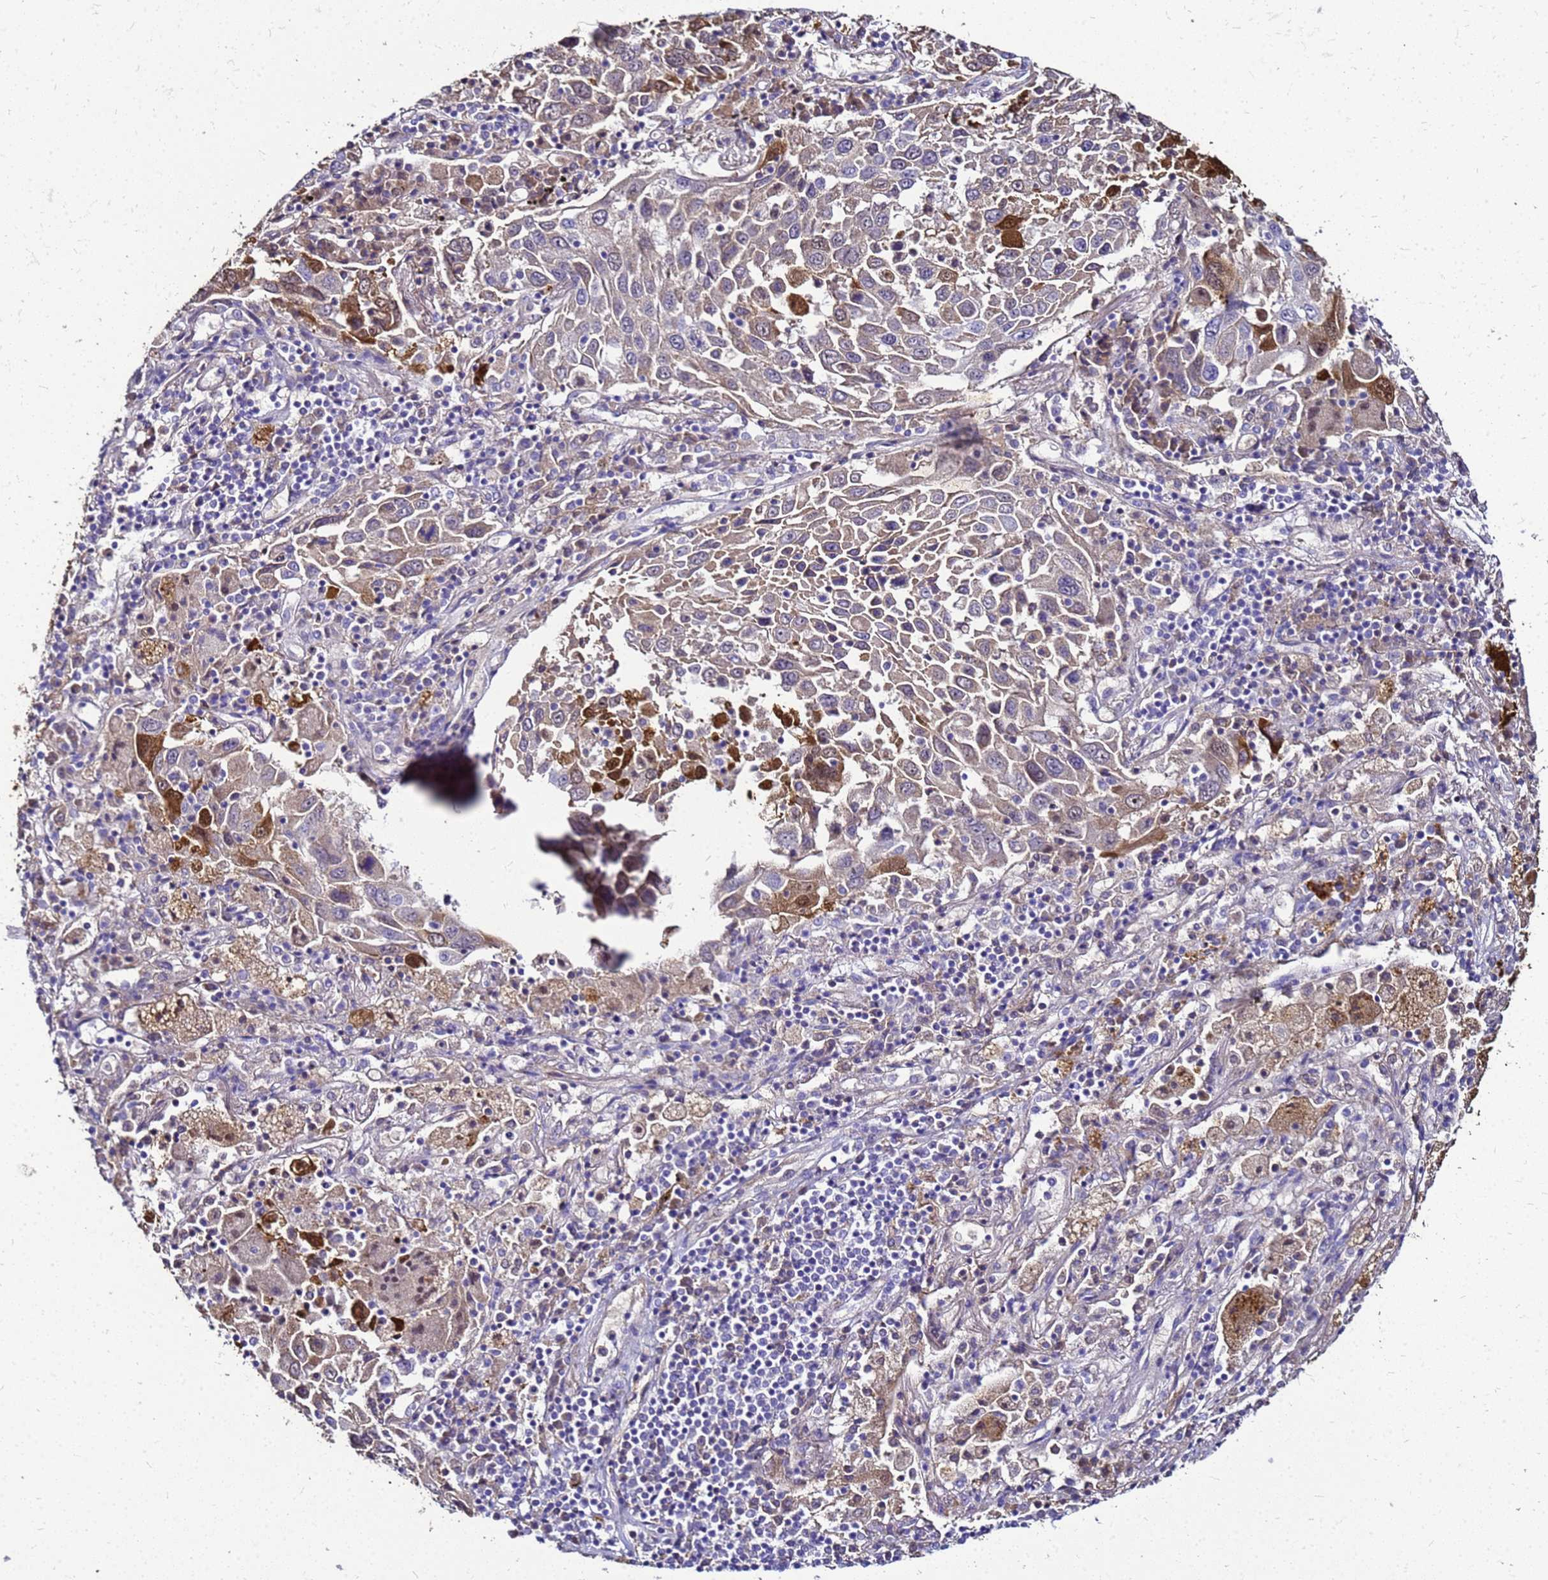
{"staining": {"intensity": "strong", "quantity": "<25%", "location": "cytoplasmic/membranous,nuclear"}, "tissue": "lung cancer", "cell_type": "Tumor cells", "image_type": "cancer", "snomed": [{"axis": "morphology", "description": "Squamous cell carcinoma, NOS"}, {"axis": "topography", "description": "Lung"}], "caption": "The immunohistochemical stain shows strong cytoplasmic/membranous and nuclear staining in tumor cells of lung cancer (squamous cell carcinoma) tissue.", "gene": "S100A2", "patient": {"sex": "male", "age": 65}}